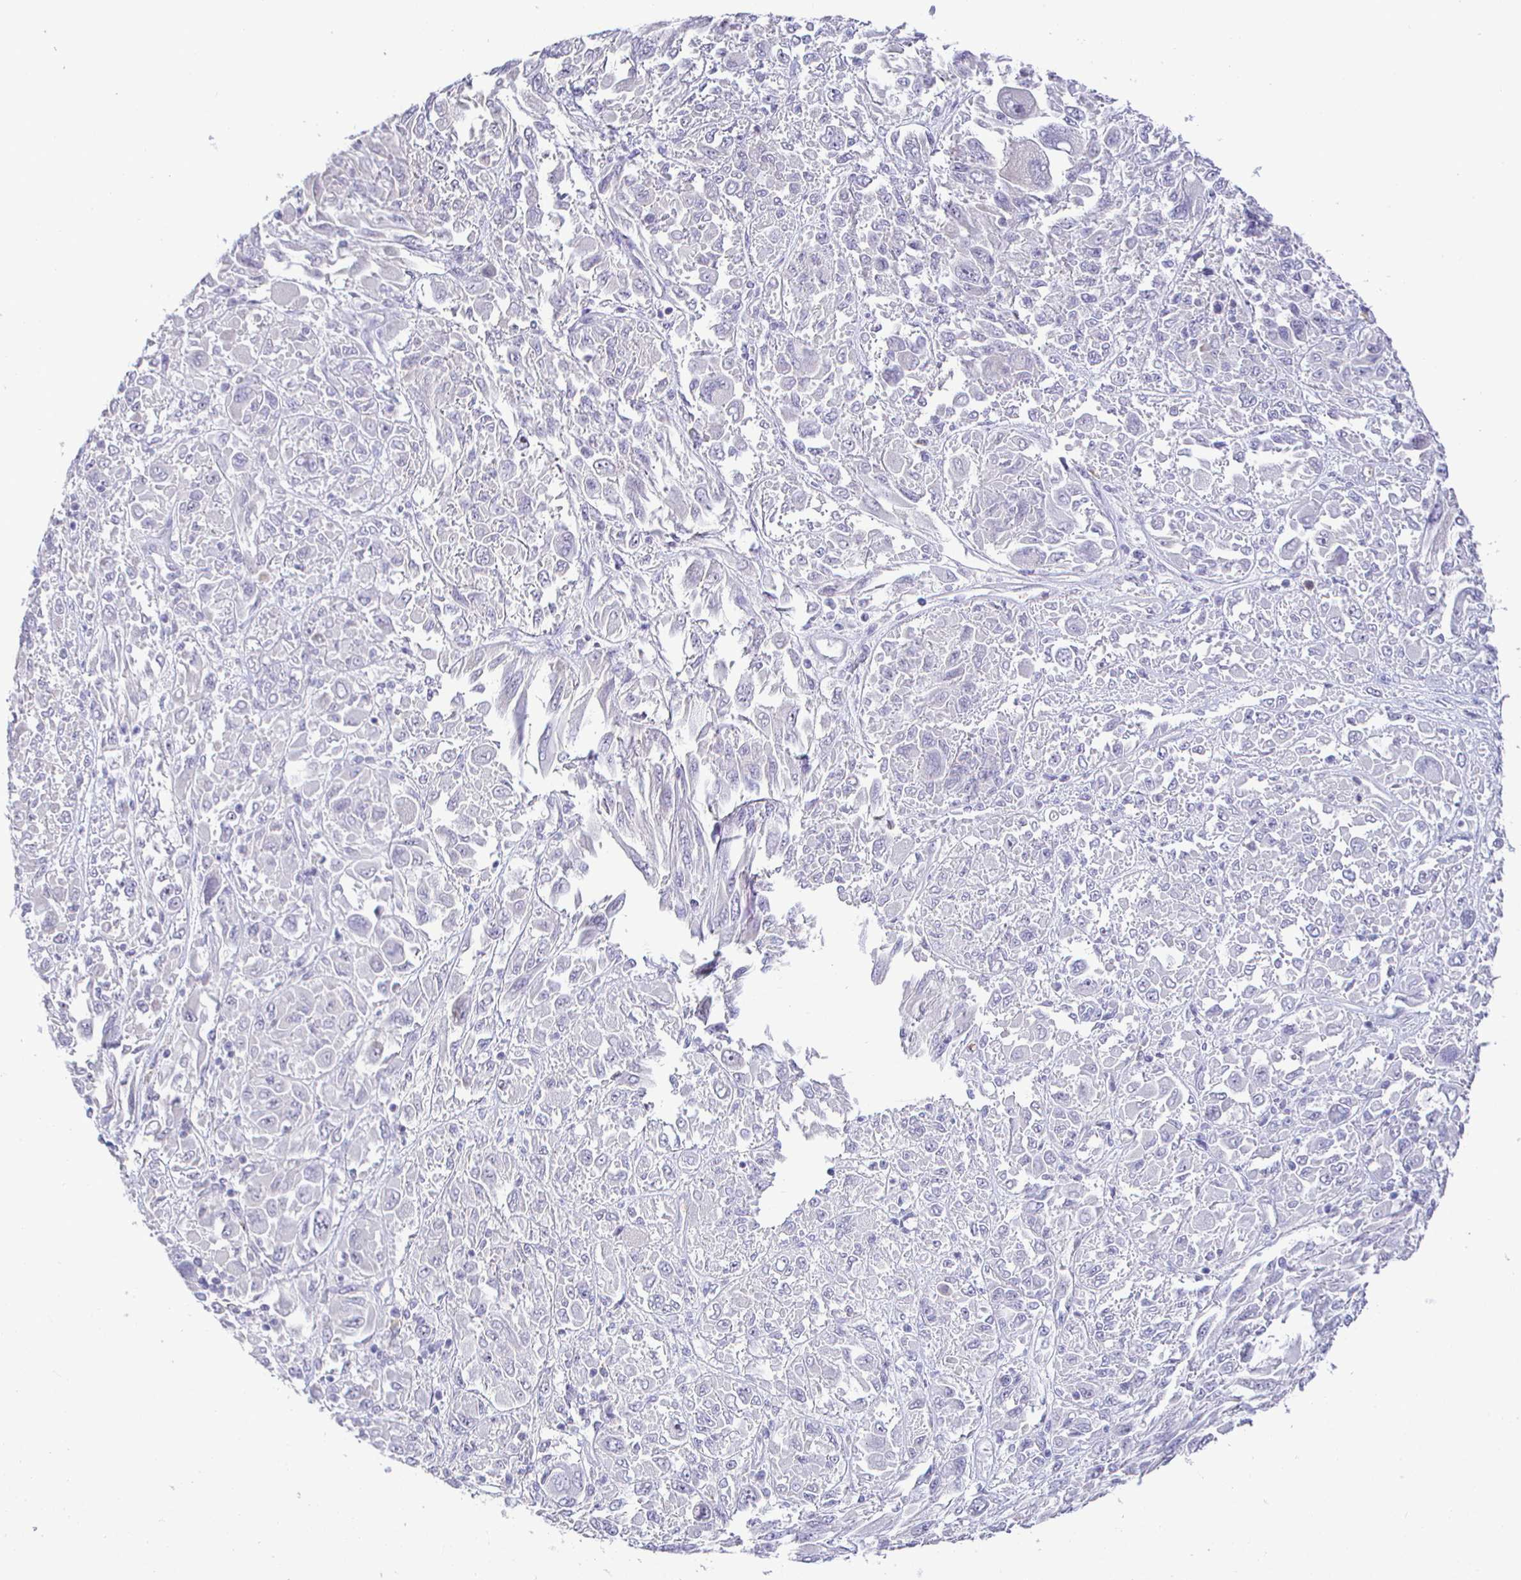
{"staining": {"intensity": "negative", "quantity": "none", "location": "none"}, "tissue": "melanoma", "cell_type": "Tumor cells", "image_type": "cancer", "snomed": [{"axis": "morphology", "description": "Malignant melanoma, NOS"}, {"axis": "topography", "description": "Skin"}], "caption": "High power microscopy histopathology image of an IHC micrograph of melanoma, revealing no significant positivity in tumor cells.", "gene": "SIRPA", "patient": {"sex": "female", "age": 91}}